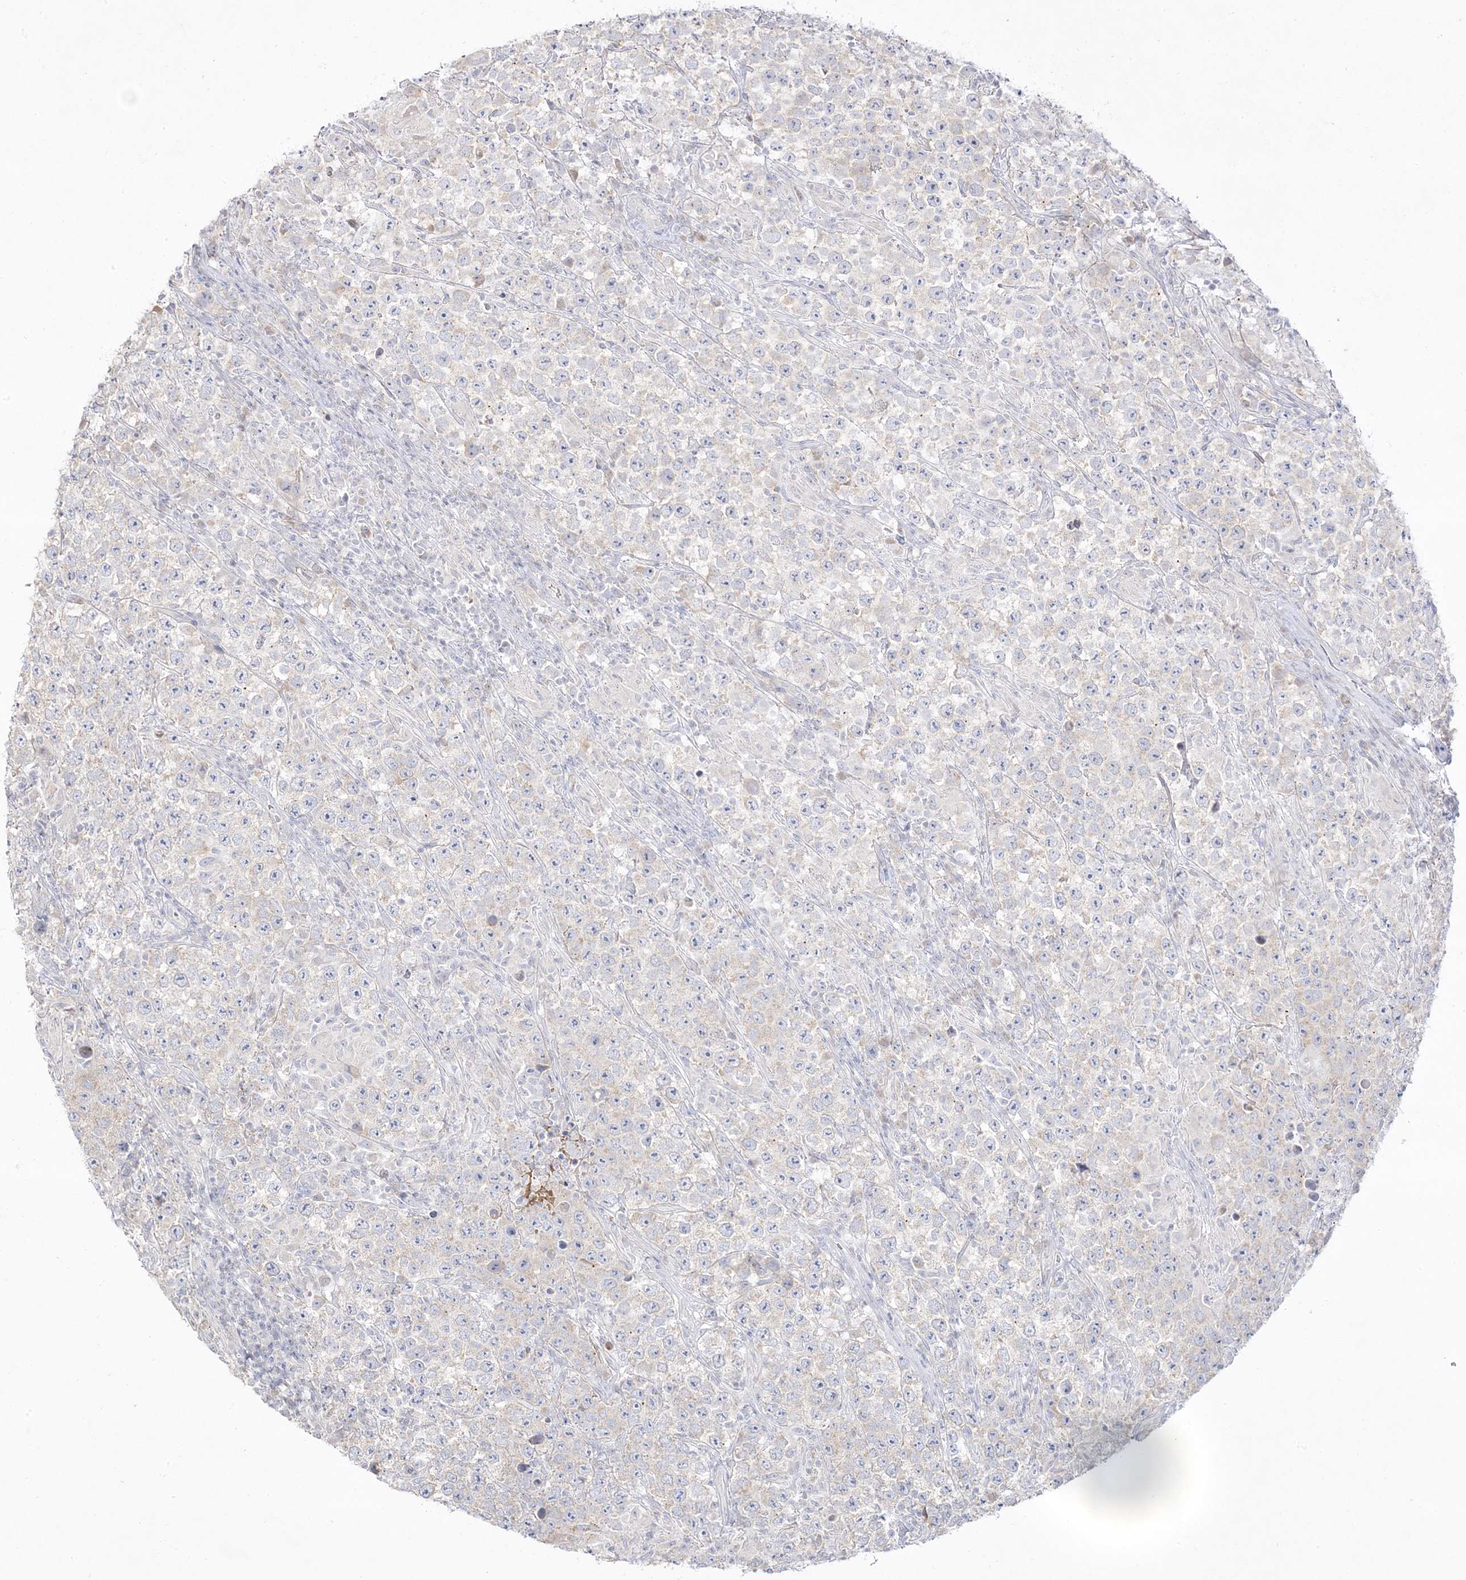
{"staining": {"intensity": "negative", "quantity": "none", "location": "none"}, "tissue": "testis cancer", "cell_type": "Tumor cells", "image_type": "cancer", "snomed": [{"axis": "morphology", "description": "Normal tissue, NOS"}, {"axis": "morphology", "description": "Urothelial carcinoma, High grade"}, {"axis": "morphology", "description": "Seminoma, NOS"}, {"axis": "morphology", "description": "Carcinoma, Embryonal, NOS"}, {"axis": "topography", "description": "Urinary bladder"}, {"axis": "topography", "description": "Testis"}], "caption": "Testis cancer (high-grade urothelial carcinoma) stained for a protein using IHC exhibits no expression tumor cells.", "gene": "TRANK1", "patient": {"sex": "male", "age": 41}}